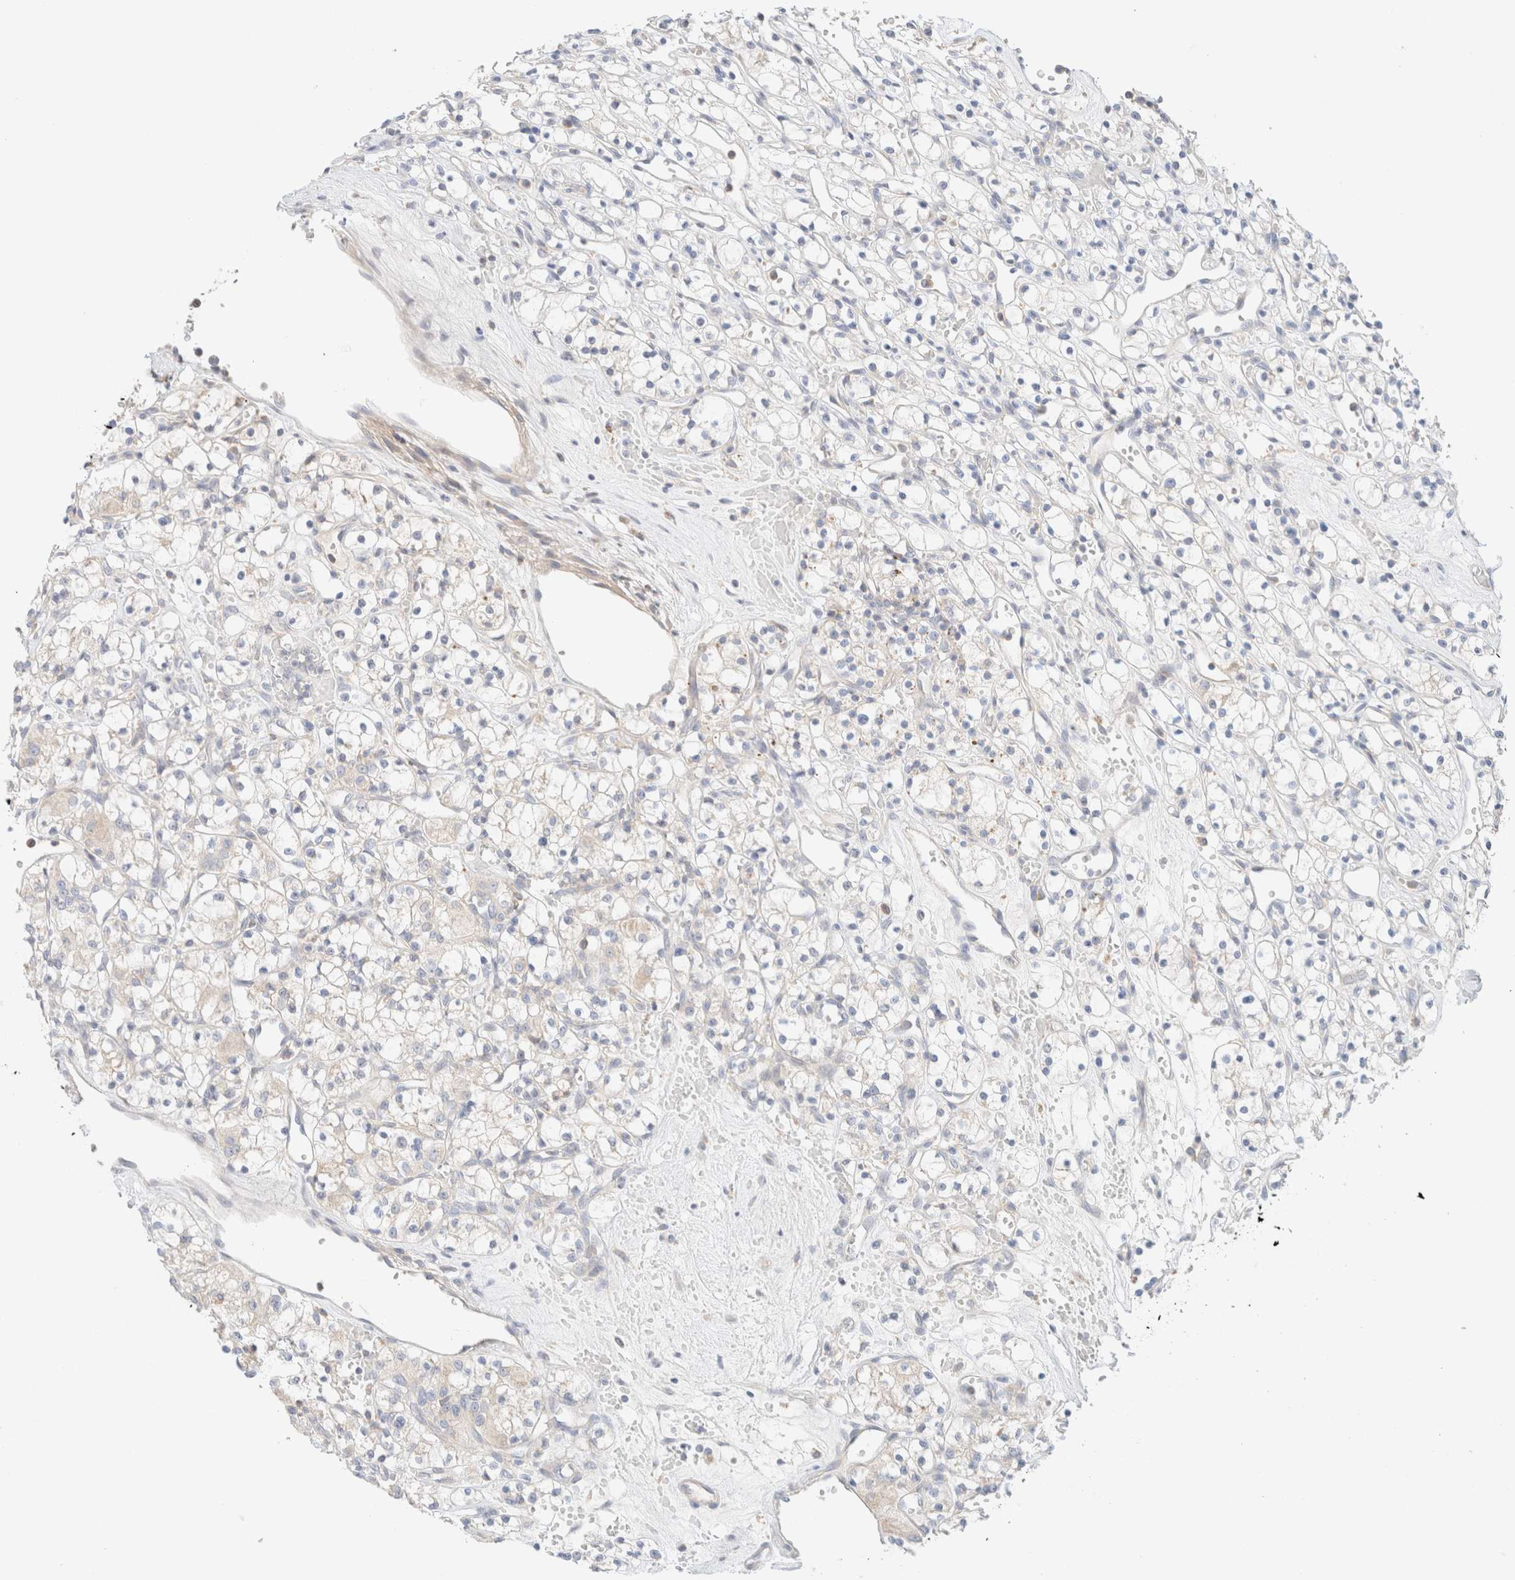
{"staining": {"intensity": "negative", "quantity": "none", "location": "none"}, "tissue": "renal cancer", "cell_type": "Tumor cells", "image_type": "cancer", "snomed": [{"axis": "morphology", "description": "Adenocarcinoma, NOS"}, {"axis": "topography", "description": "Kidney"}], "caption": "Immunohistochemistry photomicrograph of neoplastic tissue: human renal adenocarcinoma stained with DAB (3,3'-diaminobenzidine) displays no significant protein expression in tumor cells.", "gene": "SARM1", "patient": {"sex": "female", "age": 59}}